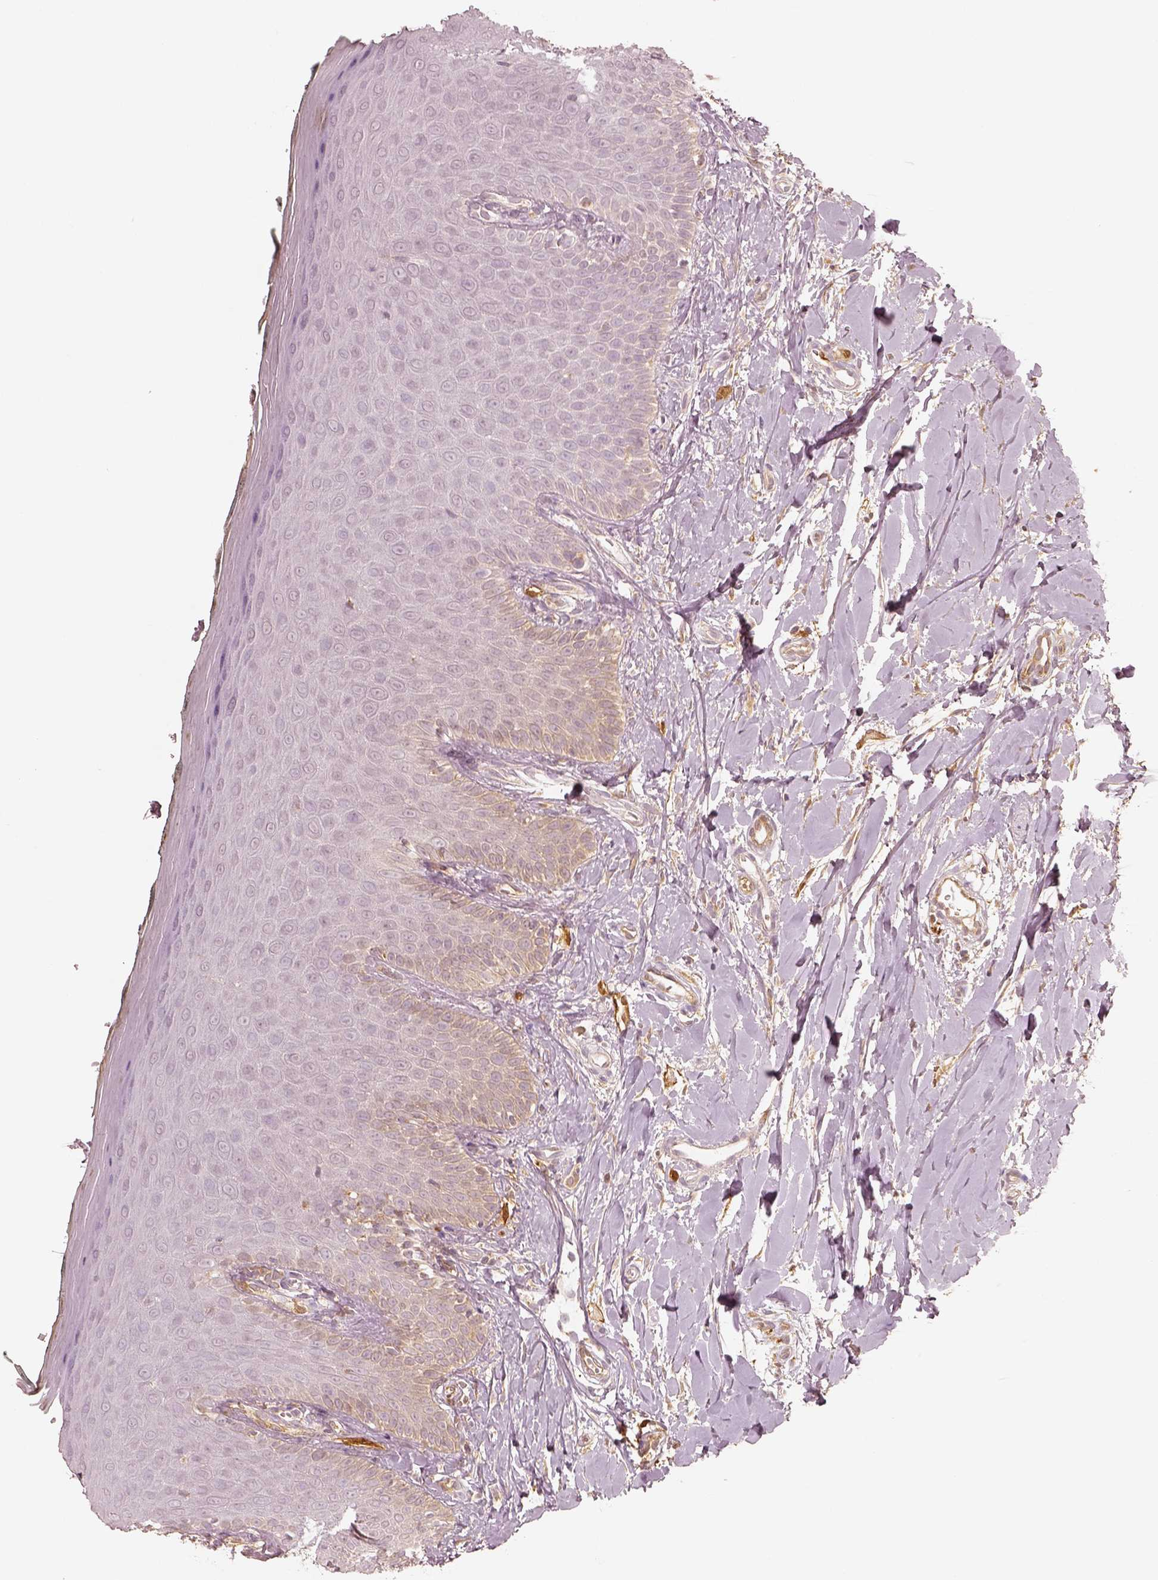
{"staining": {"intensity": "negative", "quantity": "none", "location": "none"}, "tissue": "oral mucosa", "cell_type": "Squamous epithelial cells", "image_type": "normal", "snomed": [{"axis": "morphology", "description": "Normal tissue, NOS"}, {"axis": "topography", "description": "Oral tissue"}], "caption": "Normal oral mucosa was stained to show a protein in brown. There is no significant positivity in squamous epithelial cells.", "gene": "FSCN1", "patient": {"sex": "female", "age": 43}}